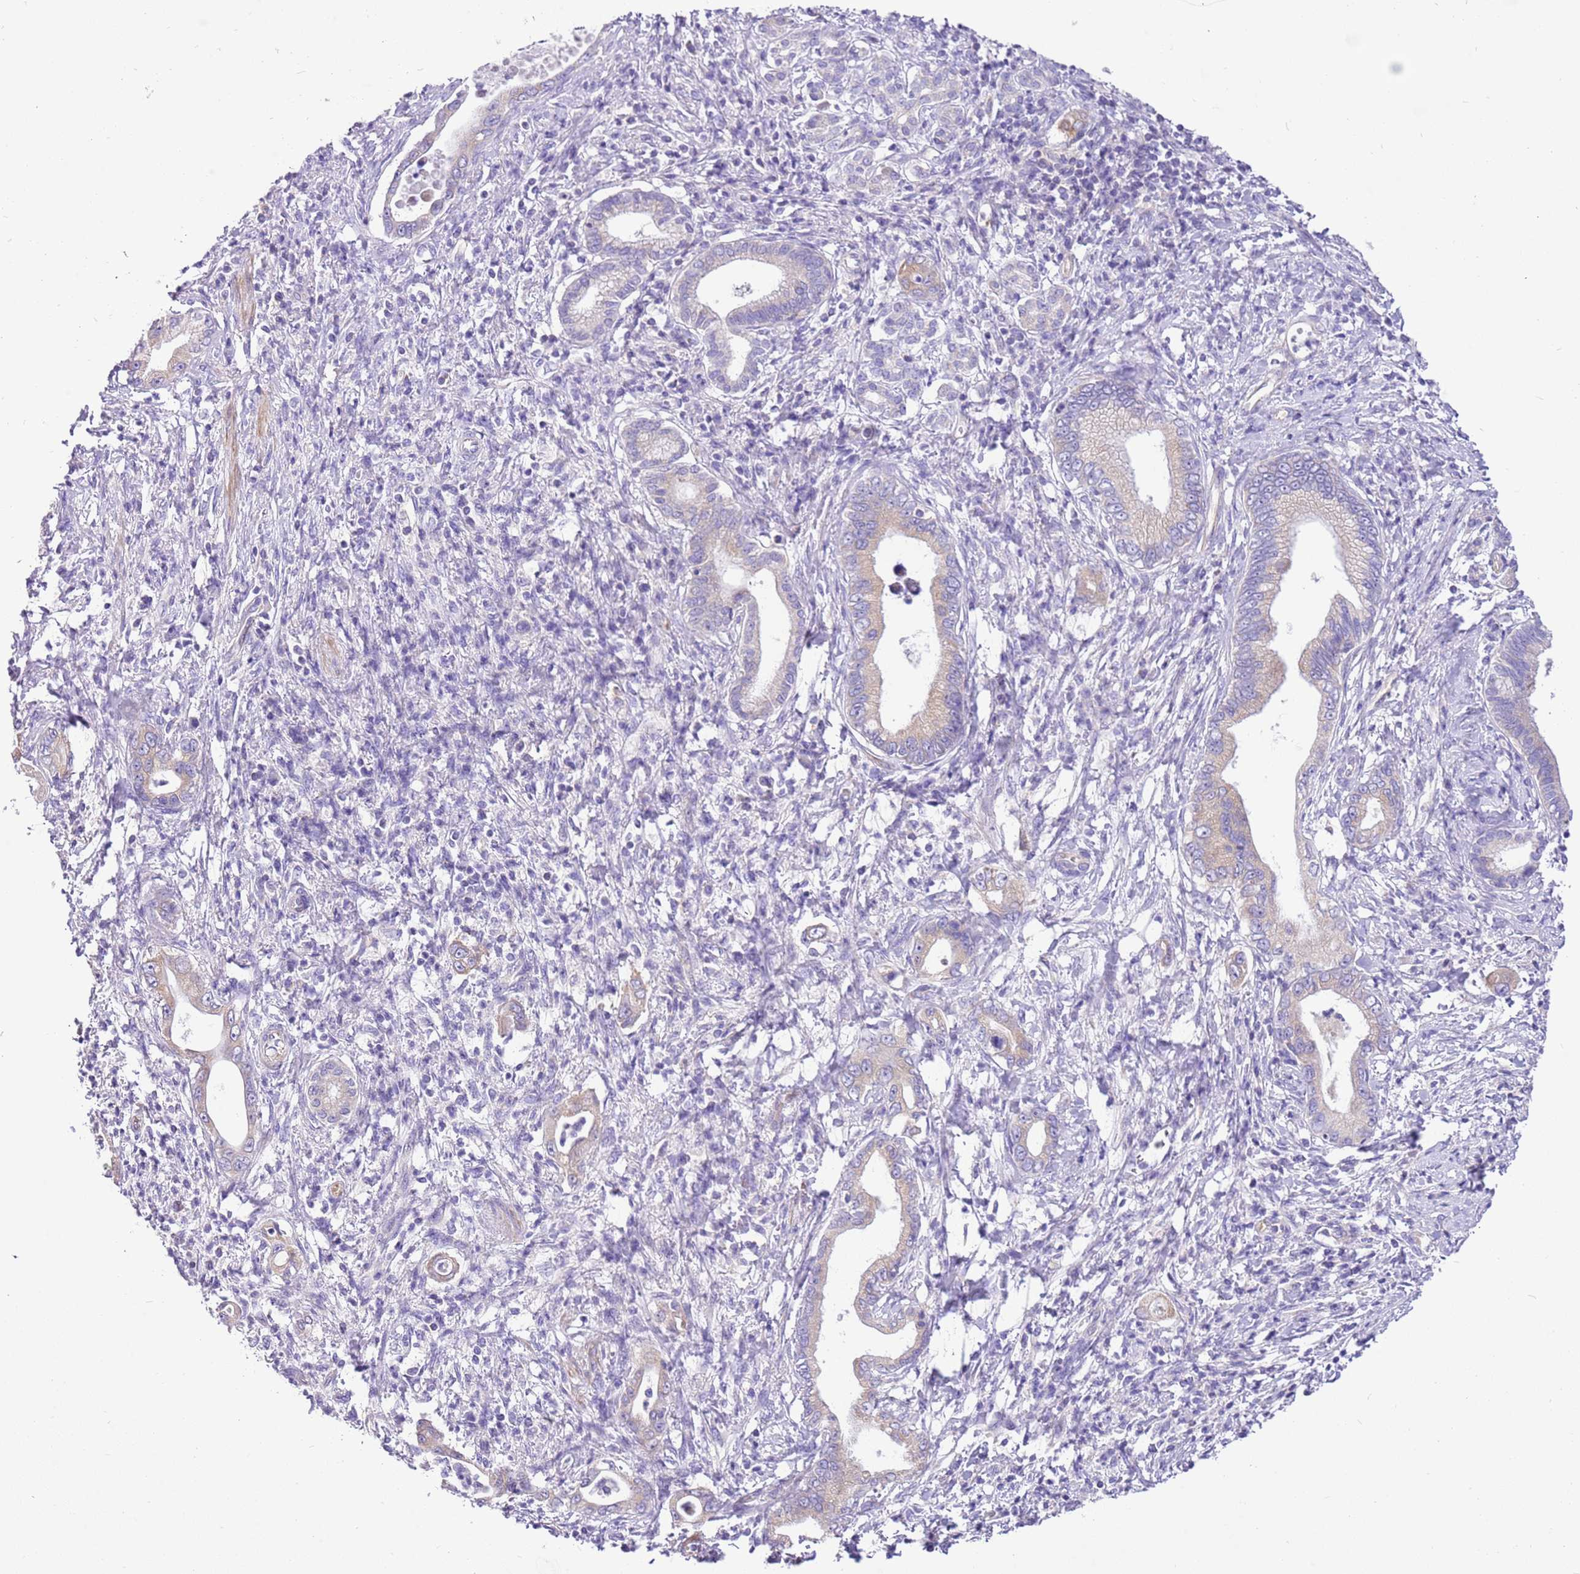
{"staining": {"intensity": "weak", "quantity": "25%-75%", "location": "cytoplasmic/membranous"}, "tissue": "pancreatic cancer", "cell_type": "Tumor cells", "image_type": "cancer", "snomed": [{"axis": "morphology", "description": "Normal tissue, NOS"}, {"axis": "morphology", "description": "Adenocarcinoma, NOS"}, {"axis": "topography", "description": "Pancreas"}], "caption": "Pancreatic adenocarcinoma stained with DAB (3,3'-diaminobenzidine) immunohistochemistry (IHC) exhibits low levels of weak cytoplasmic/membranous staining in approximately 25%-75% of tumor cells.", "gene": "GLCE", "patient": {"sex": "female", "age": 55}}